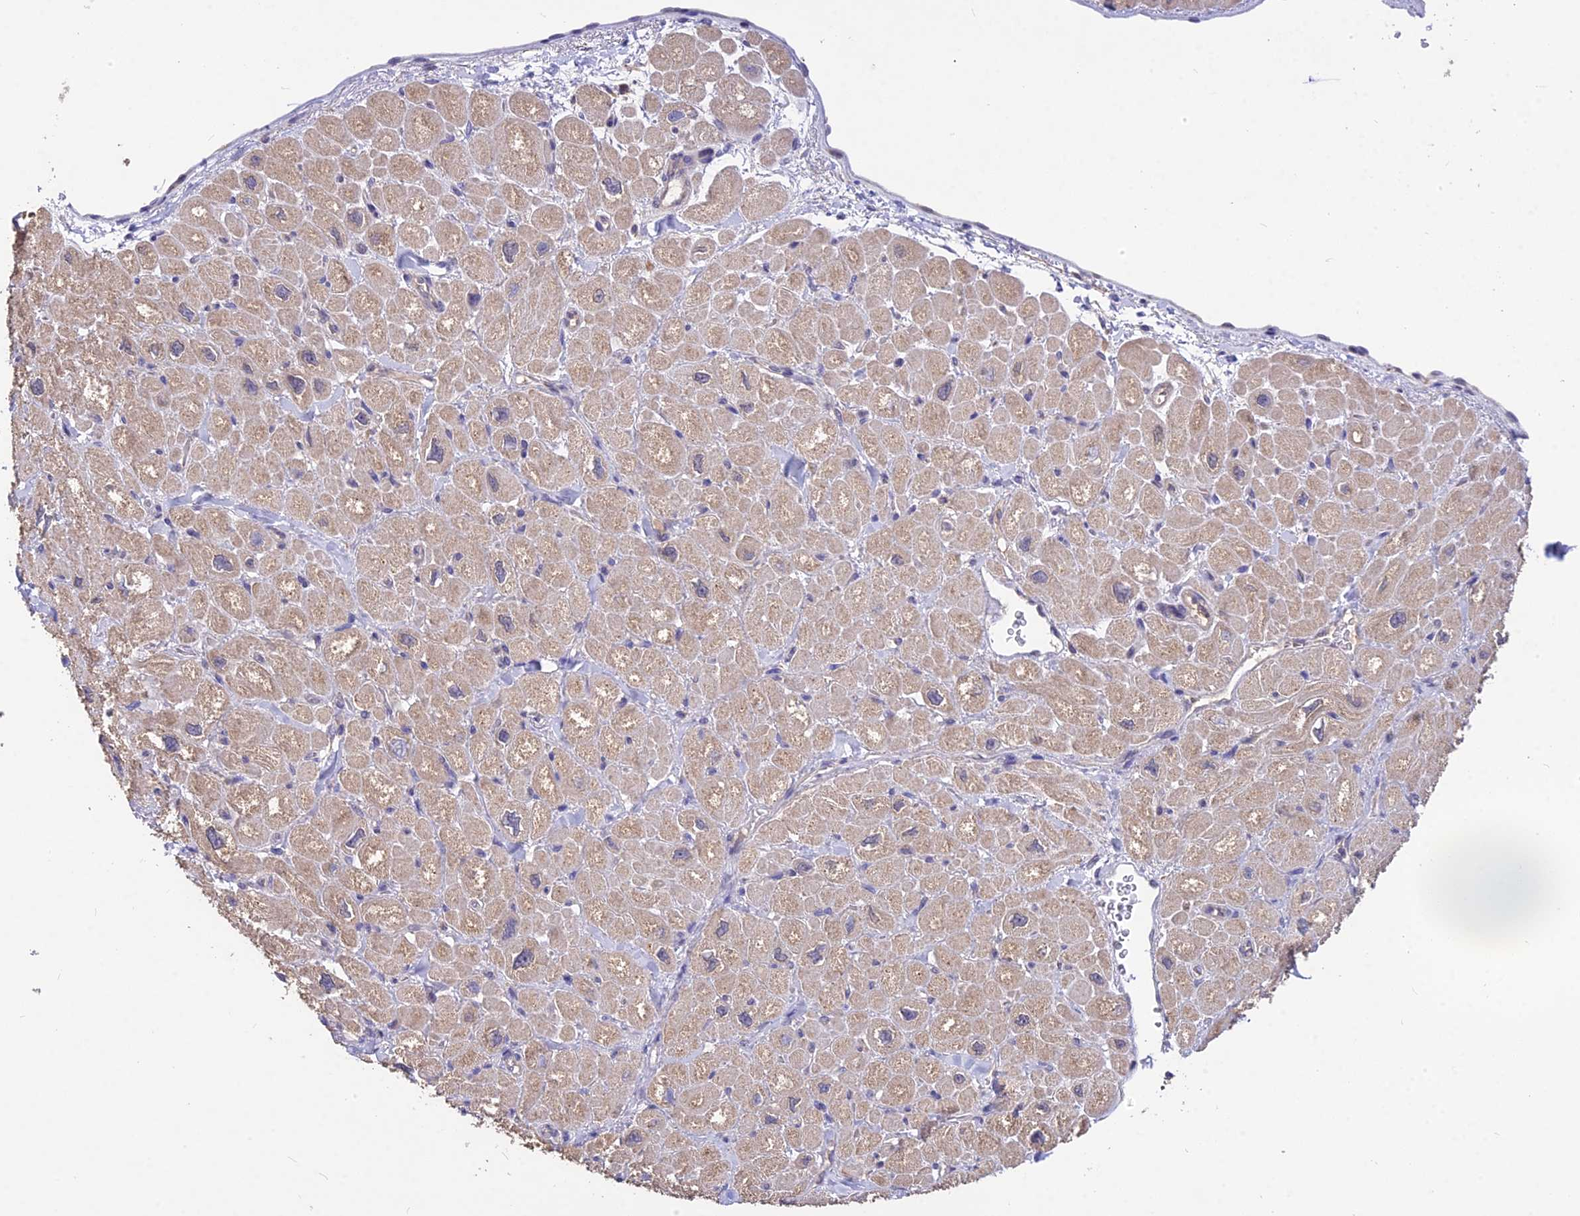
{"staining": {"intensity": "weak", "quantity": ">75%", "location": "cytoplasmic/membranous"}, "tissue": "heart muscle", "cell_type": "Cardiomyocytes", "image_type": "normal", "snomed": [{"axis": "morphology", "description": "Normal tissue, NOS"}, {"axis": "topography", "description": "Heart"}], "caption": "IHC photomicrograph of normal heart muscle: heart muscle stained using immunohistochemistry reveals low levels of weak protein expression localized specifically in the cytoplasmic/membranous of cardiomyocytes, appearing as a cytoplasmic/membranous brown color.", "gene": "PGK1", "patient": {"sex": "male", "age": 65}}